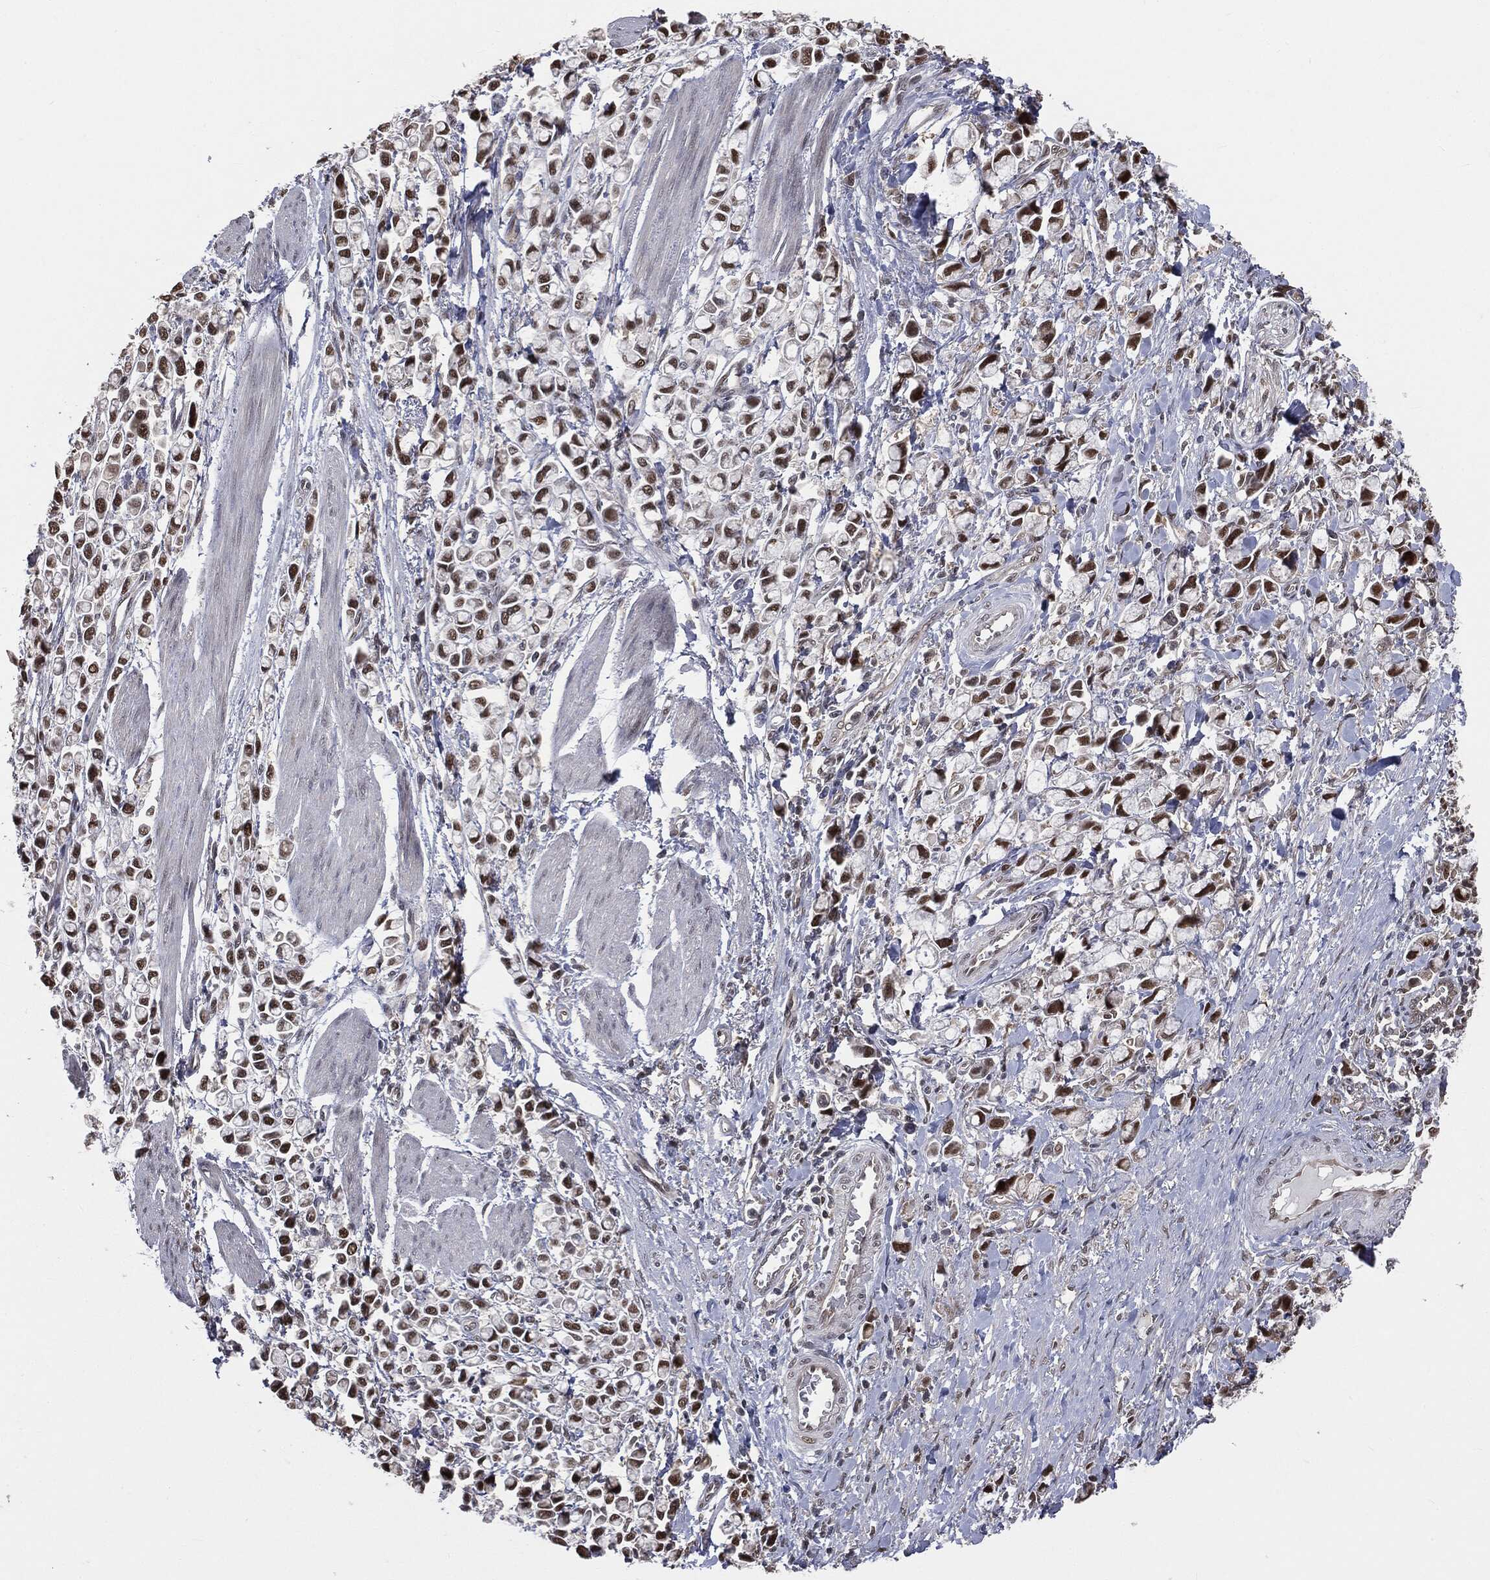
{"staining": {"intensity": "strong", "quantity": "25%-75%", "location": "nuclear"}, "tissue": "stomach cancer", "cell_type": "Tumor cells", "image_type": "cancer", "snomed": [{"axis": "morphology", "description": "Adenocarcinoma, NOS"}, {"axis": "topography", "description": "Stomach"}], "caption": "A high-resolution micrograph shows immunohistochemistry staining of adenocarcinoma (stomach), which displays strong nuclear expression in about 25%-75% of tumor cells. Using DAB (brown) and hematoxylin (blue) stains, captured at high magnification using brightfield microscopy.", "gene": "SHLD2", "patient": {"sex": "female", "age": 81}}